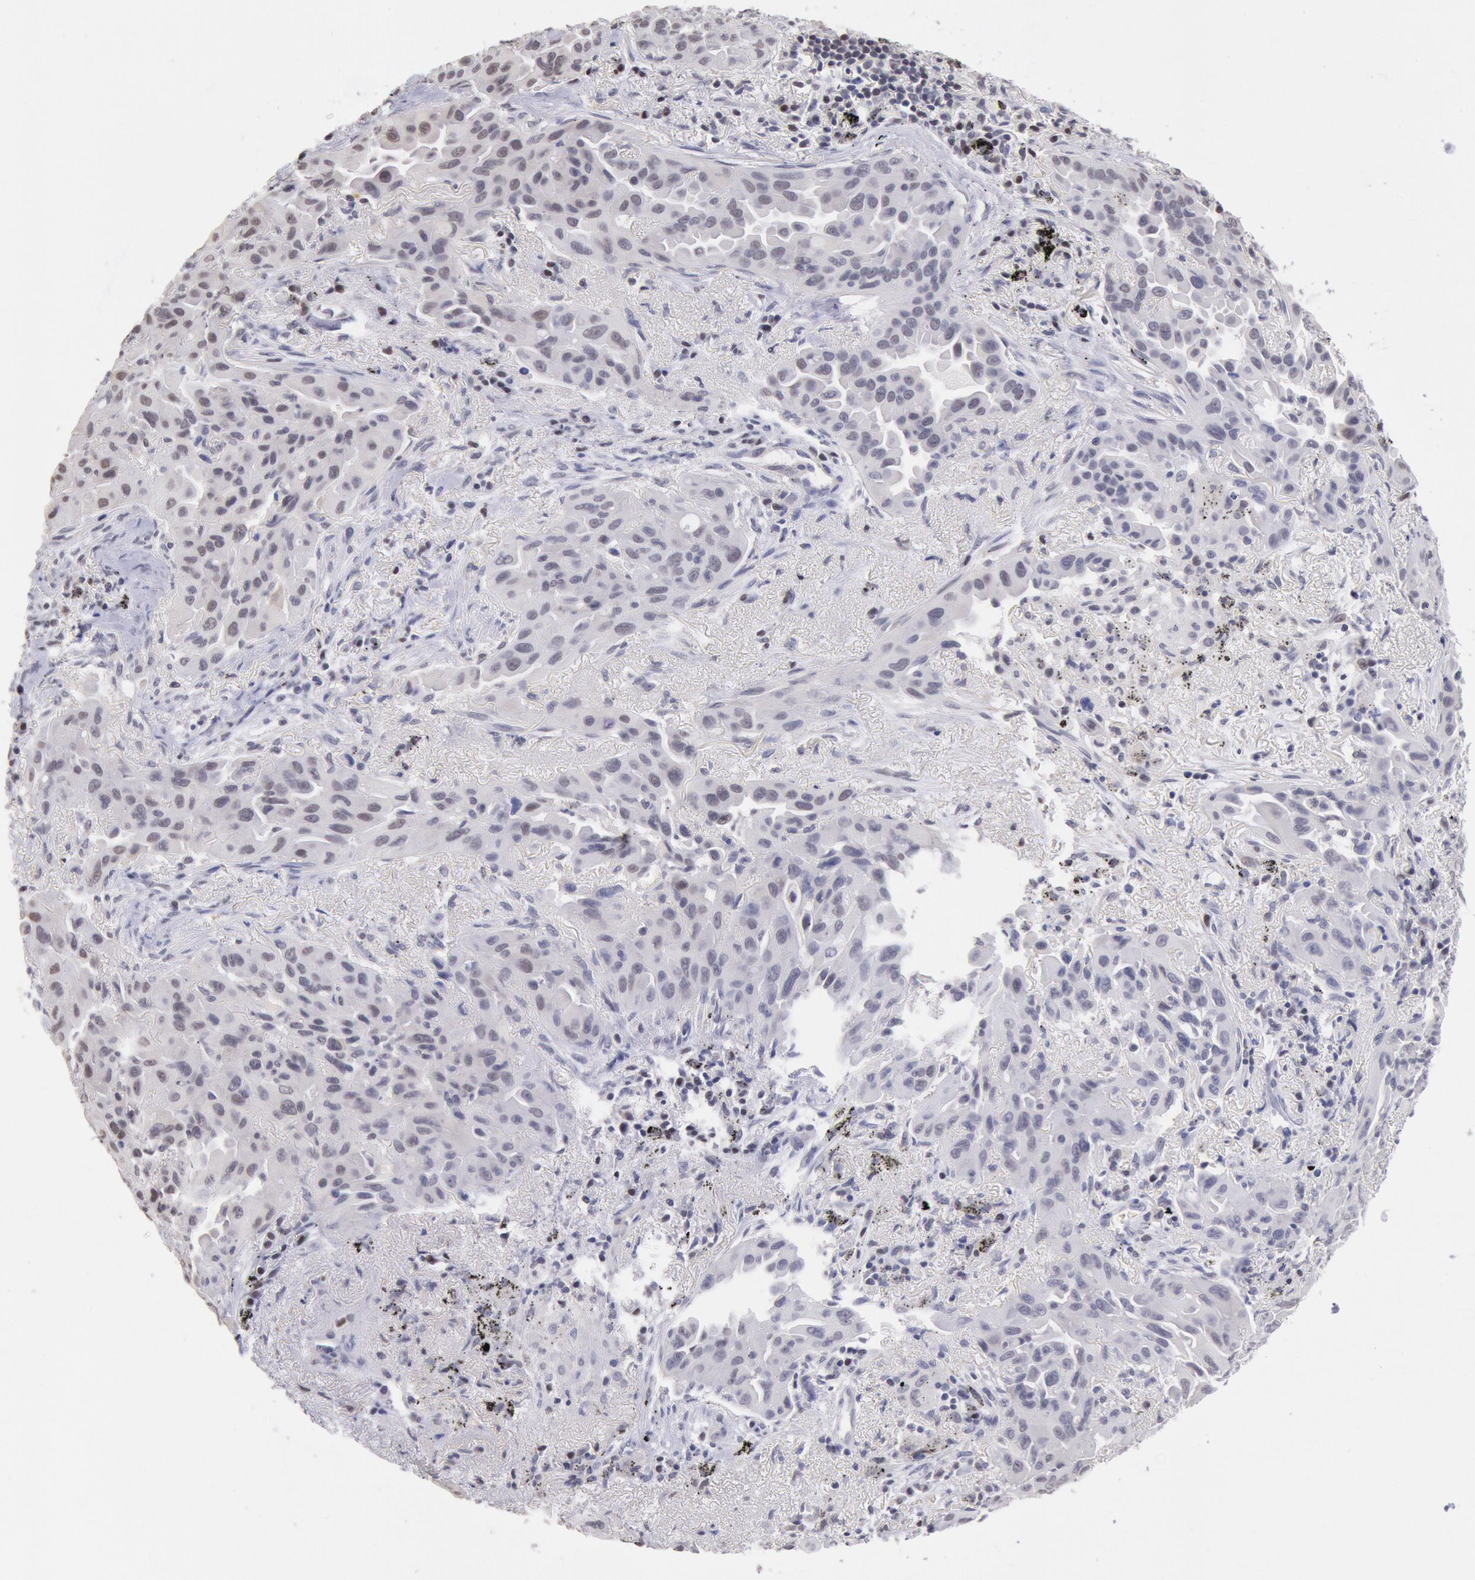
{"staining": {"intensity": "negative", "quantity": "none", "location": "none"}, "tissue": "lung cancer", "cell_type": "Tumor cells", "image_type": "cancer", "snomed": [{"axis": "morphology", "description": "Adenocarcinoma, NOS"}, {"axis": "topography", "description": "Lung"}], "caption": "There is no significant positivity in tumor cells of lung cancer (adenocarcinoma).", "gene": "MYH7", "patient": {"sex": "male", "age": 68}}